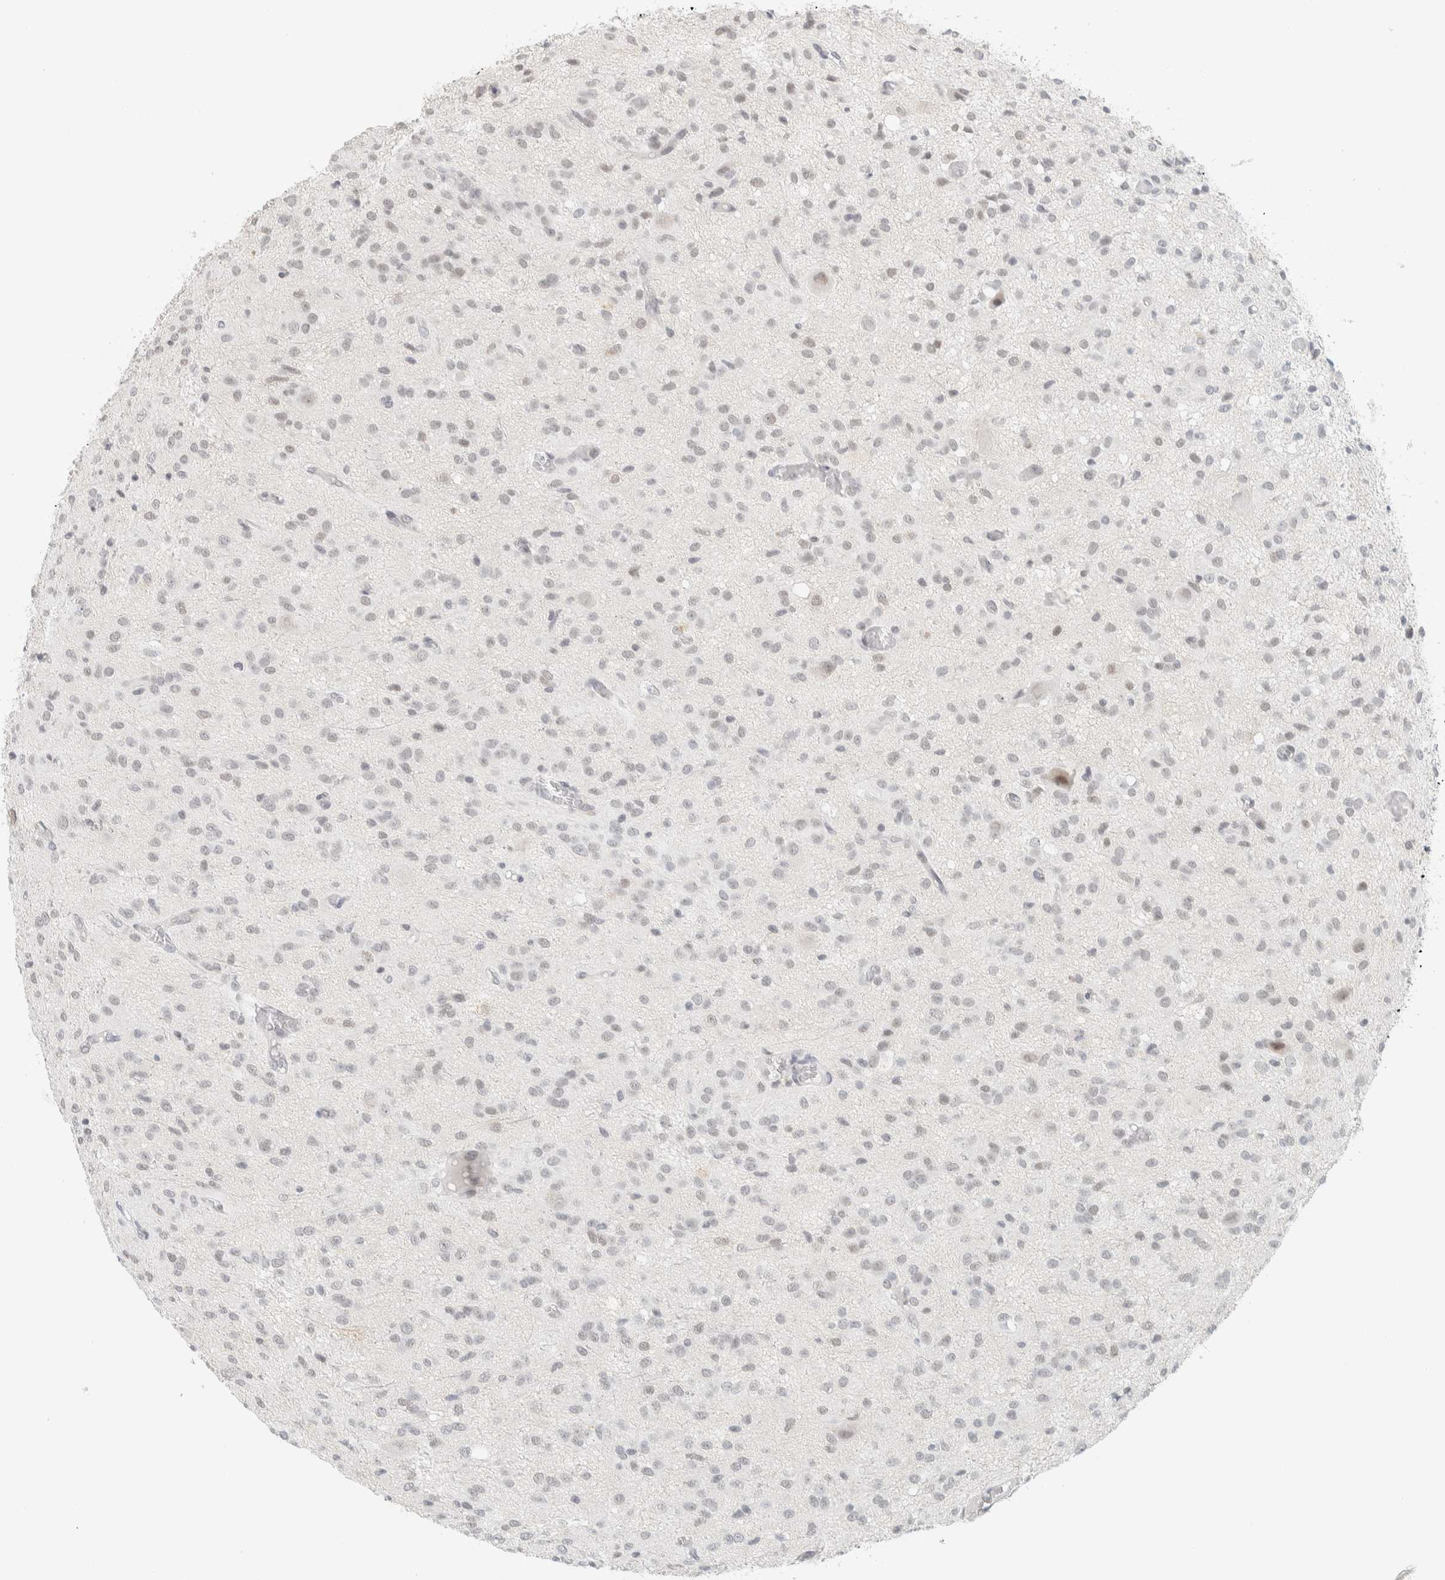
{"staining": {"intensity": "negative", "quantity": "none", "location": "none"}, "tissue": "glioma", "cell_type": "Tumor cells", "image_type": "cancer", "snomed": [{"axis": "morphology", "description": "Glioma, malignant, High grade"}, {"axis": "topography", "description": "Brain"}], "caption": "The photomicrograph shows no staining of tumor cells in glioma.", "gene": "CDH17", "patient": {"sex": "female", "age": 59}}